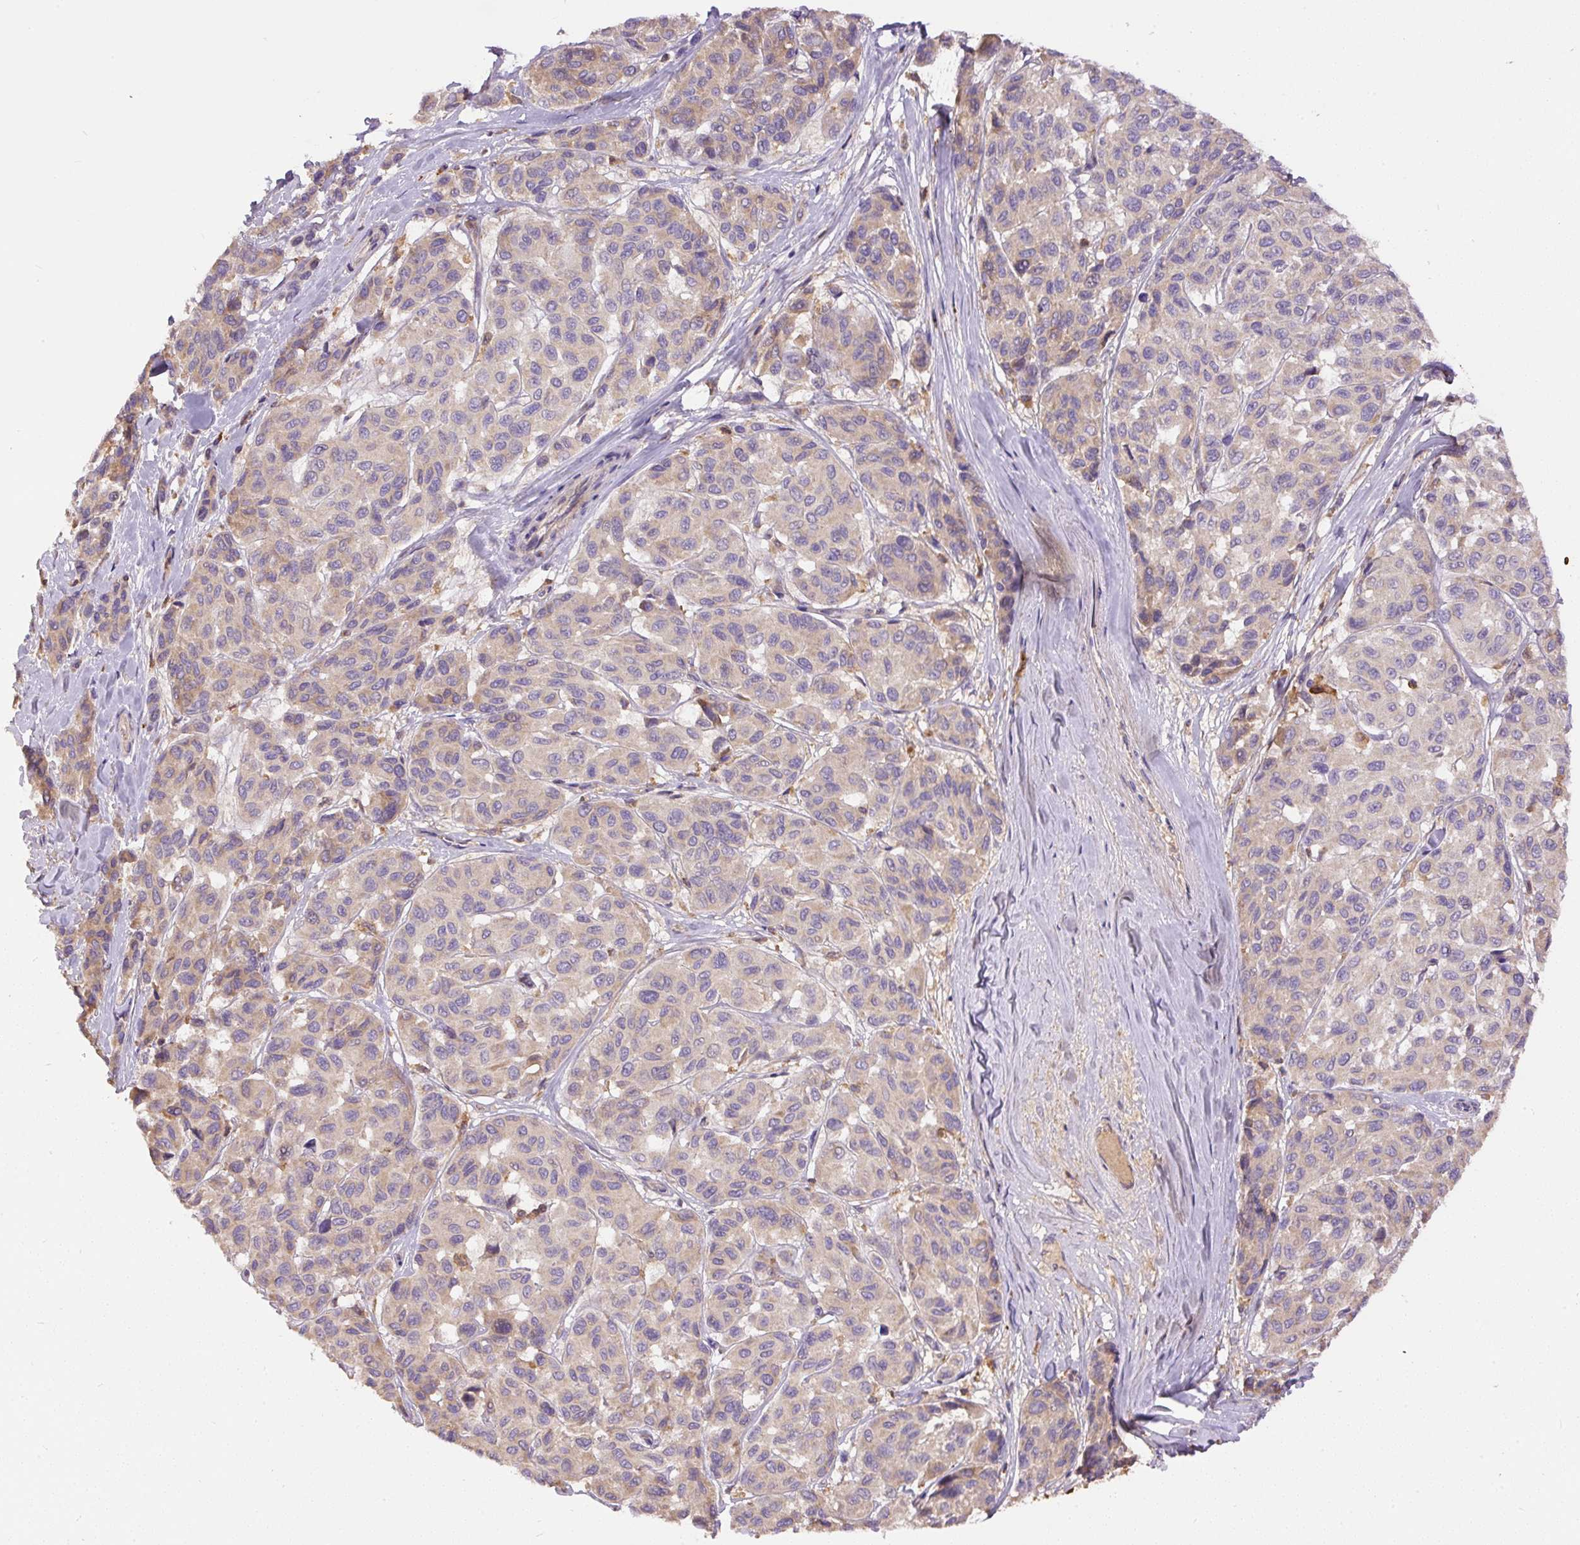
{"staining": {"intensity": "weak", "quantity": "<25%", "location": "cytoplasmic/membranous"}, "tissue": "melanoma", "cell_type": "Tumor cells", "image_type": "cancer", "snomed": [{"axis": "morphology", "description": "Malignant melanoma, NOS"}, {"axis": "topography", "description": "Skin"}], "caption": "IHC of human melanoma shows no staining in tumor cells. (DAB immunohistochemistry with hematoxylin counter stain).", "gene": "DAPK1", "patient": {"sex": "female", "age": 66}}